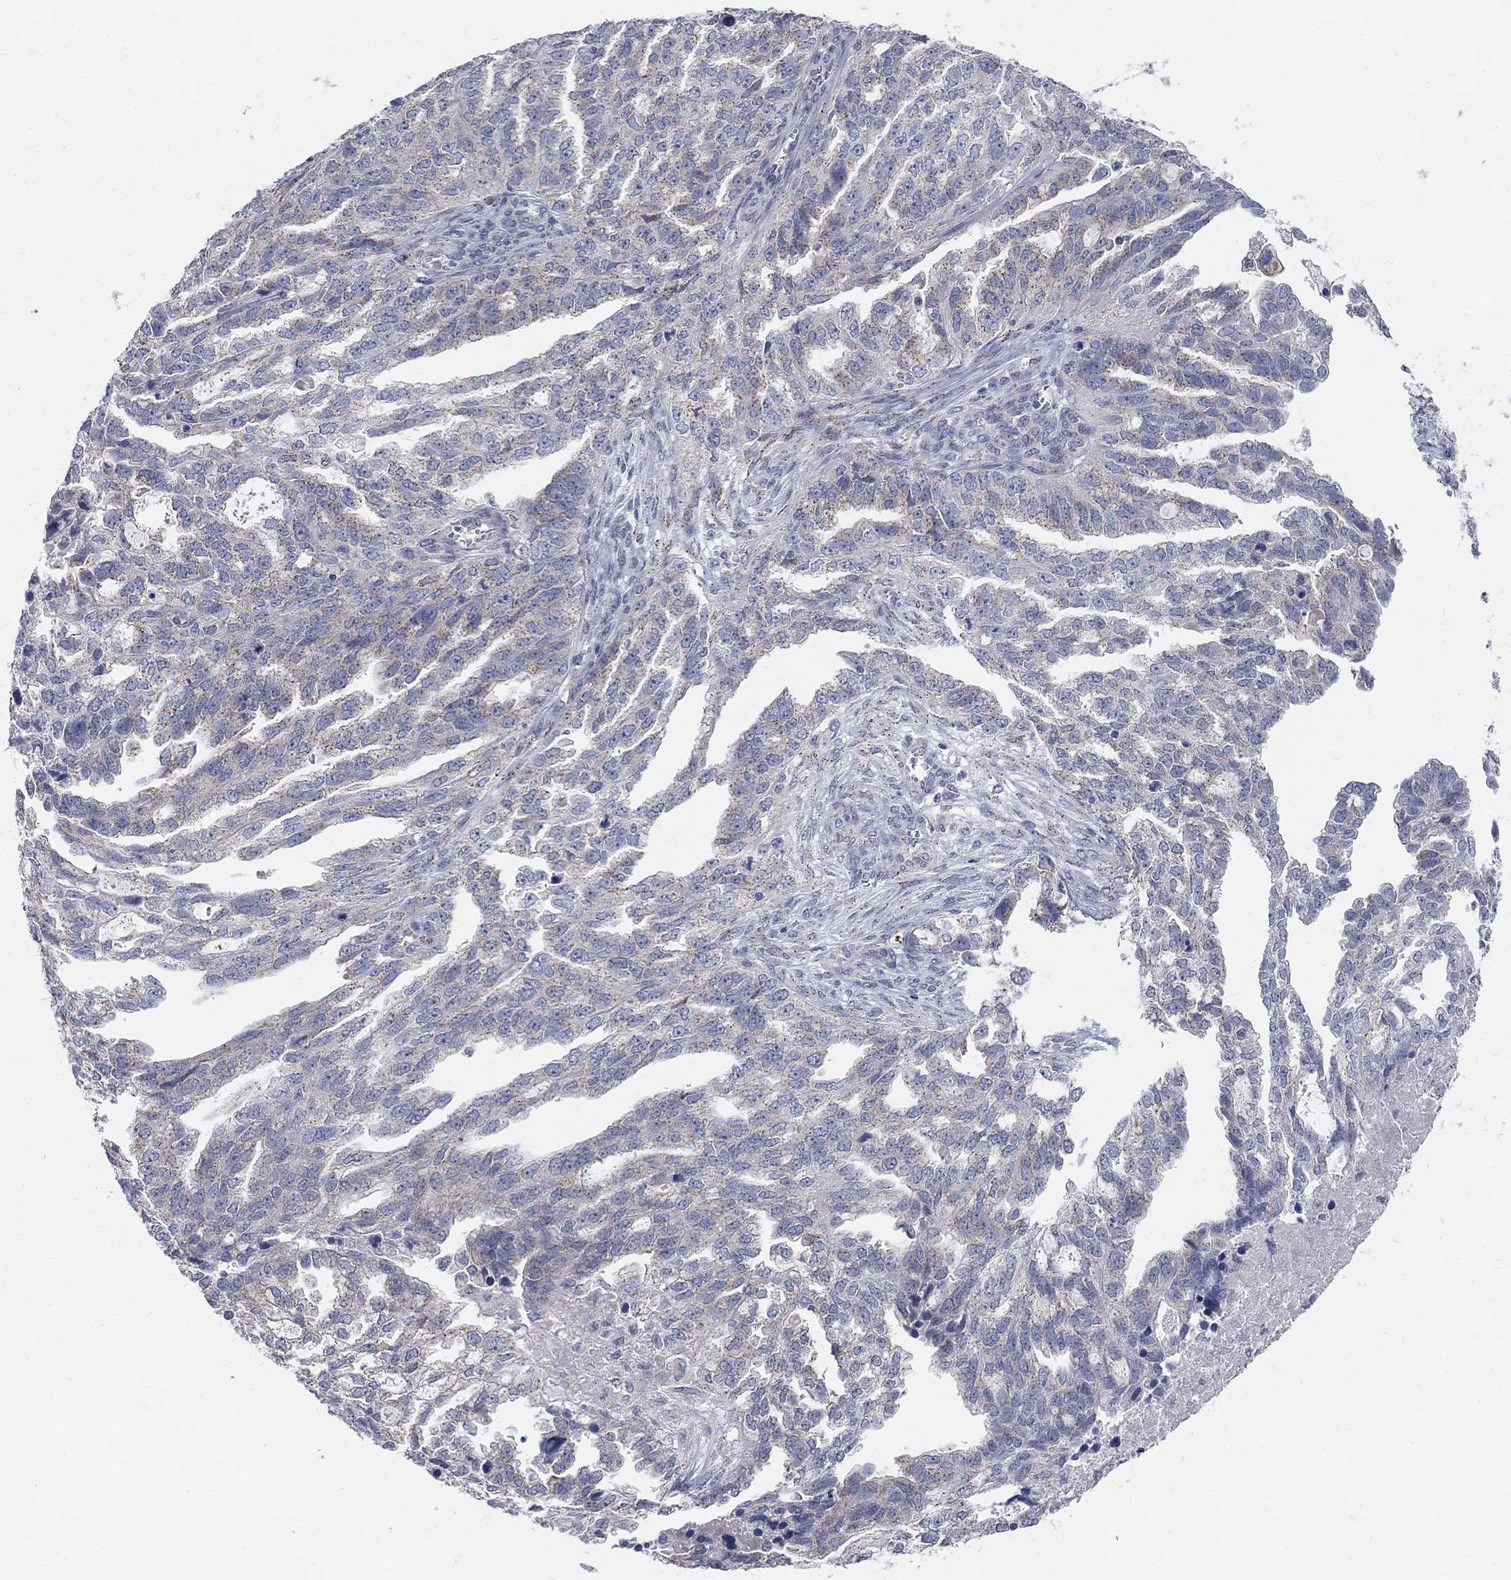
{"staining": {"intensity": "negative", "quantity": "none", "location": "none"}, "tissue": "ovarian cancer", "cell_type": "Tumor cells", "image_type": "cancer", "snomed": [{"axis": "morphology", "description": "Cystadenocarcinoma, serous, NOS"}, {"axis": "topography", "description": "Ovary"}], "caption": "This is an IHC image of human ovarian cancer. There is no positivity in tumor cells.", "gene": "PANK3", "patient": {"sex": "female", "age": 51}}